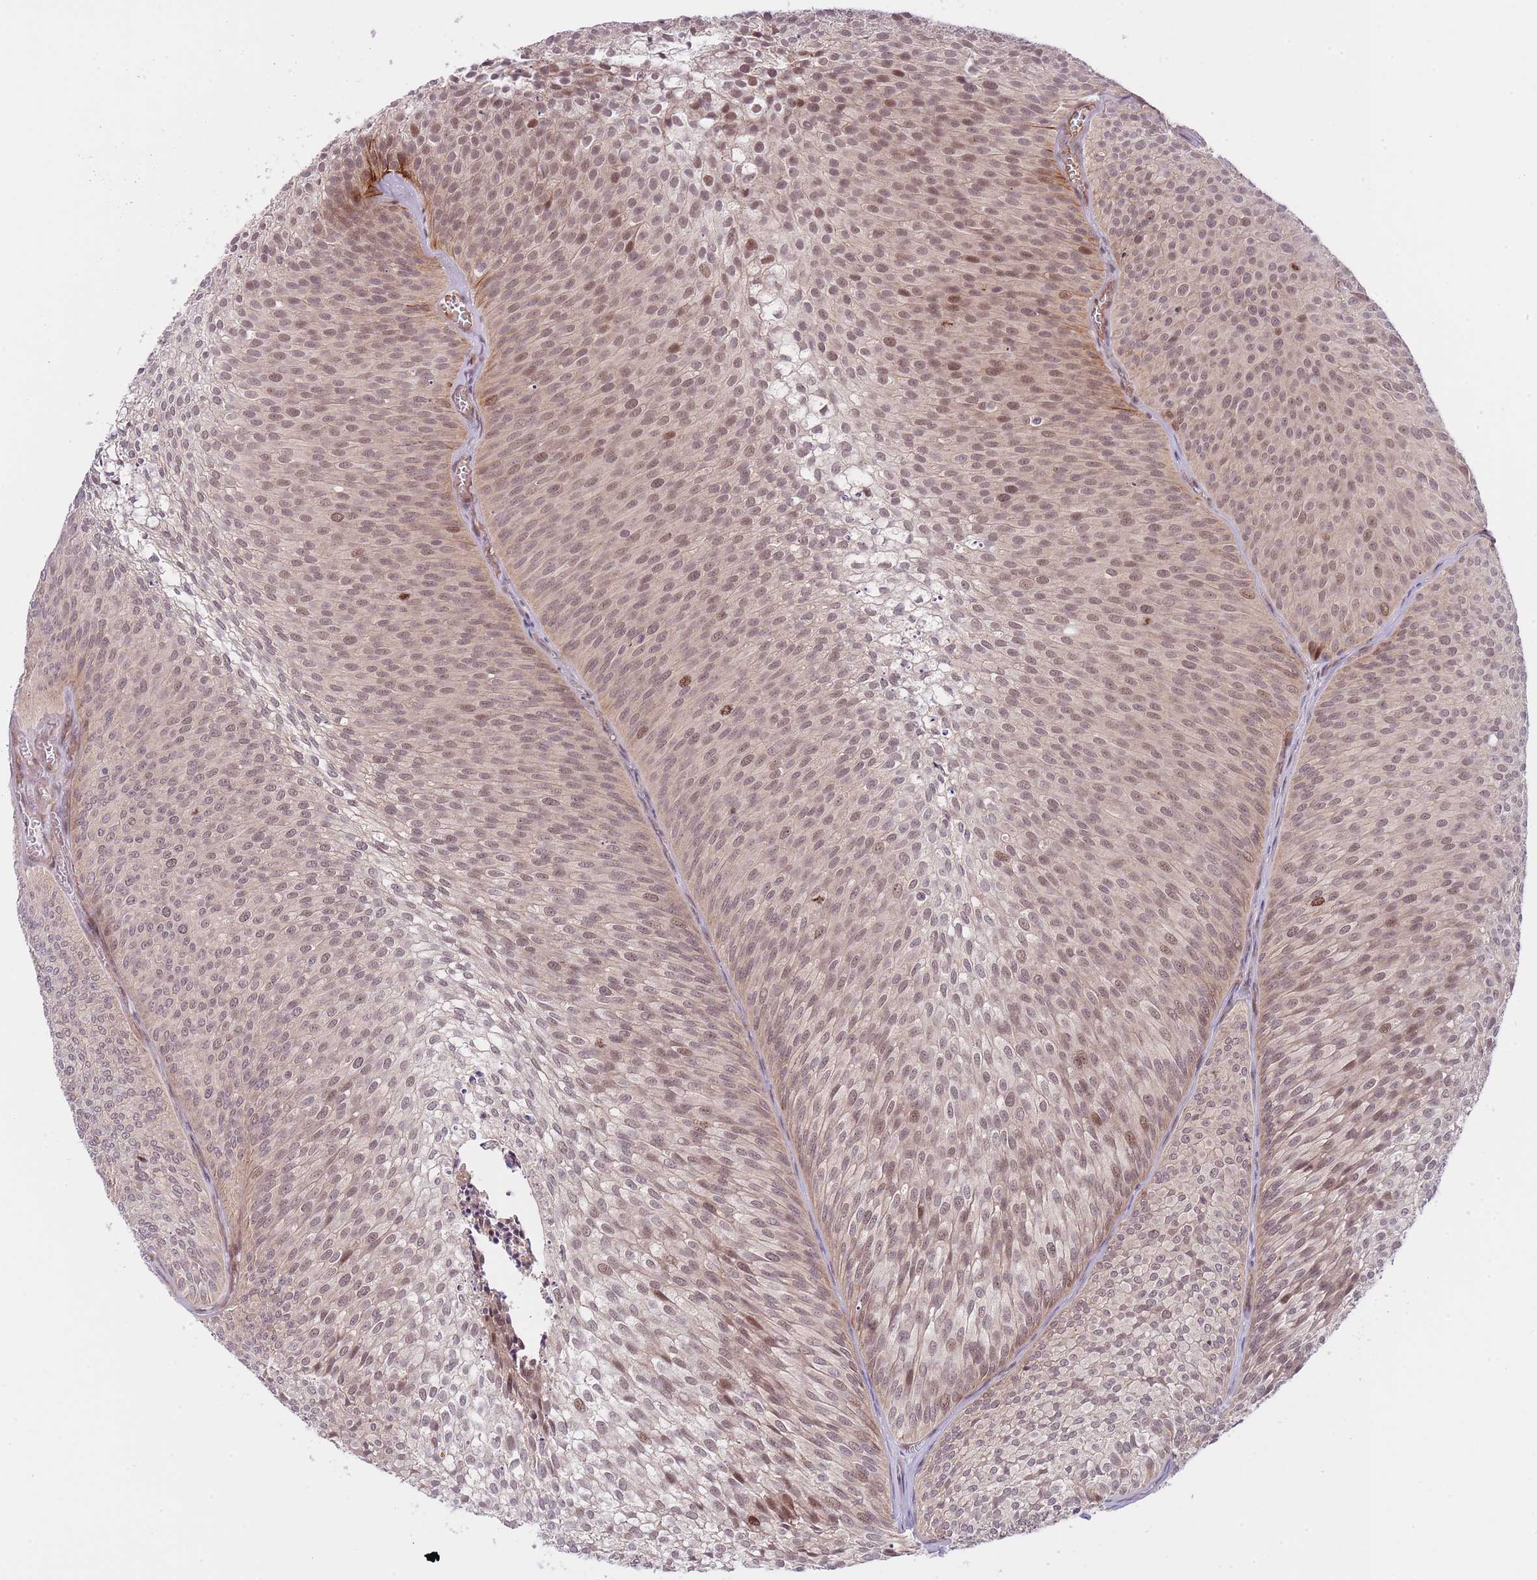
{"staining": {"intensity": "moderate", "quantity": "<25%", "location": "cytoplasmic/membranous,nuclear"}, "tissue": "urothelial cancer", "cell_type": "Tumor cells", "image_type": "cancer", "snomed": [{"axis": "morphology", "description": "Urothelial carcinoma, Low grade"}, {"axis": "topography", "description": "Urinary bladder"}], "caption": "Human urothelial carcinoma (low-grade) stained for a protein (brown) reveals moderate cytoplasmic/membranous and nuclear positive positivity in approximately <25% of tumor cells.", "gene": "PRR16", "patient": {"sex": "male", "age": 91}}